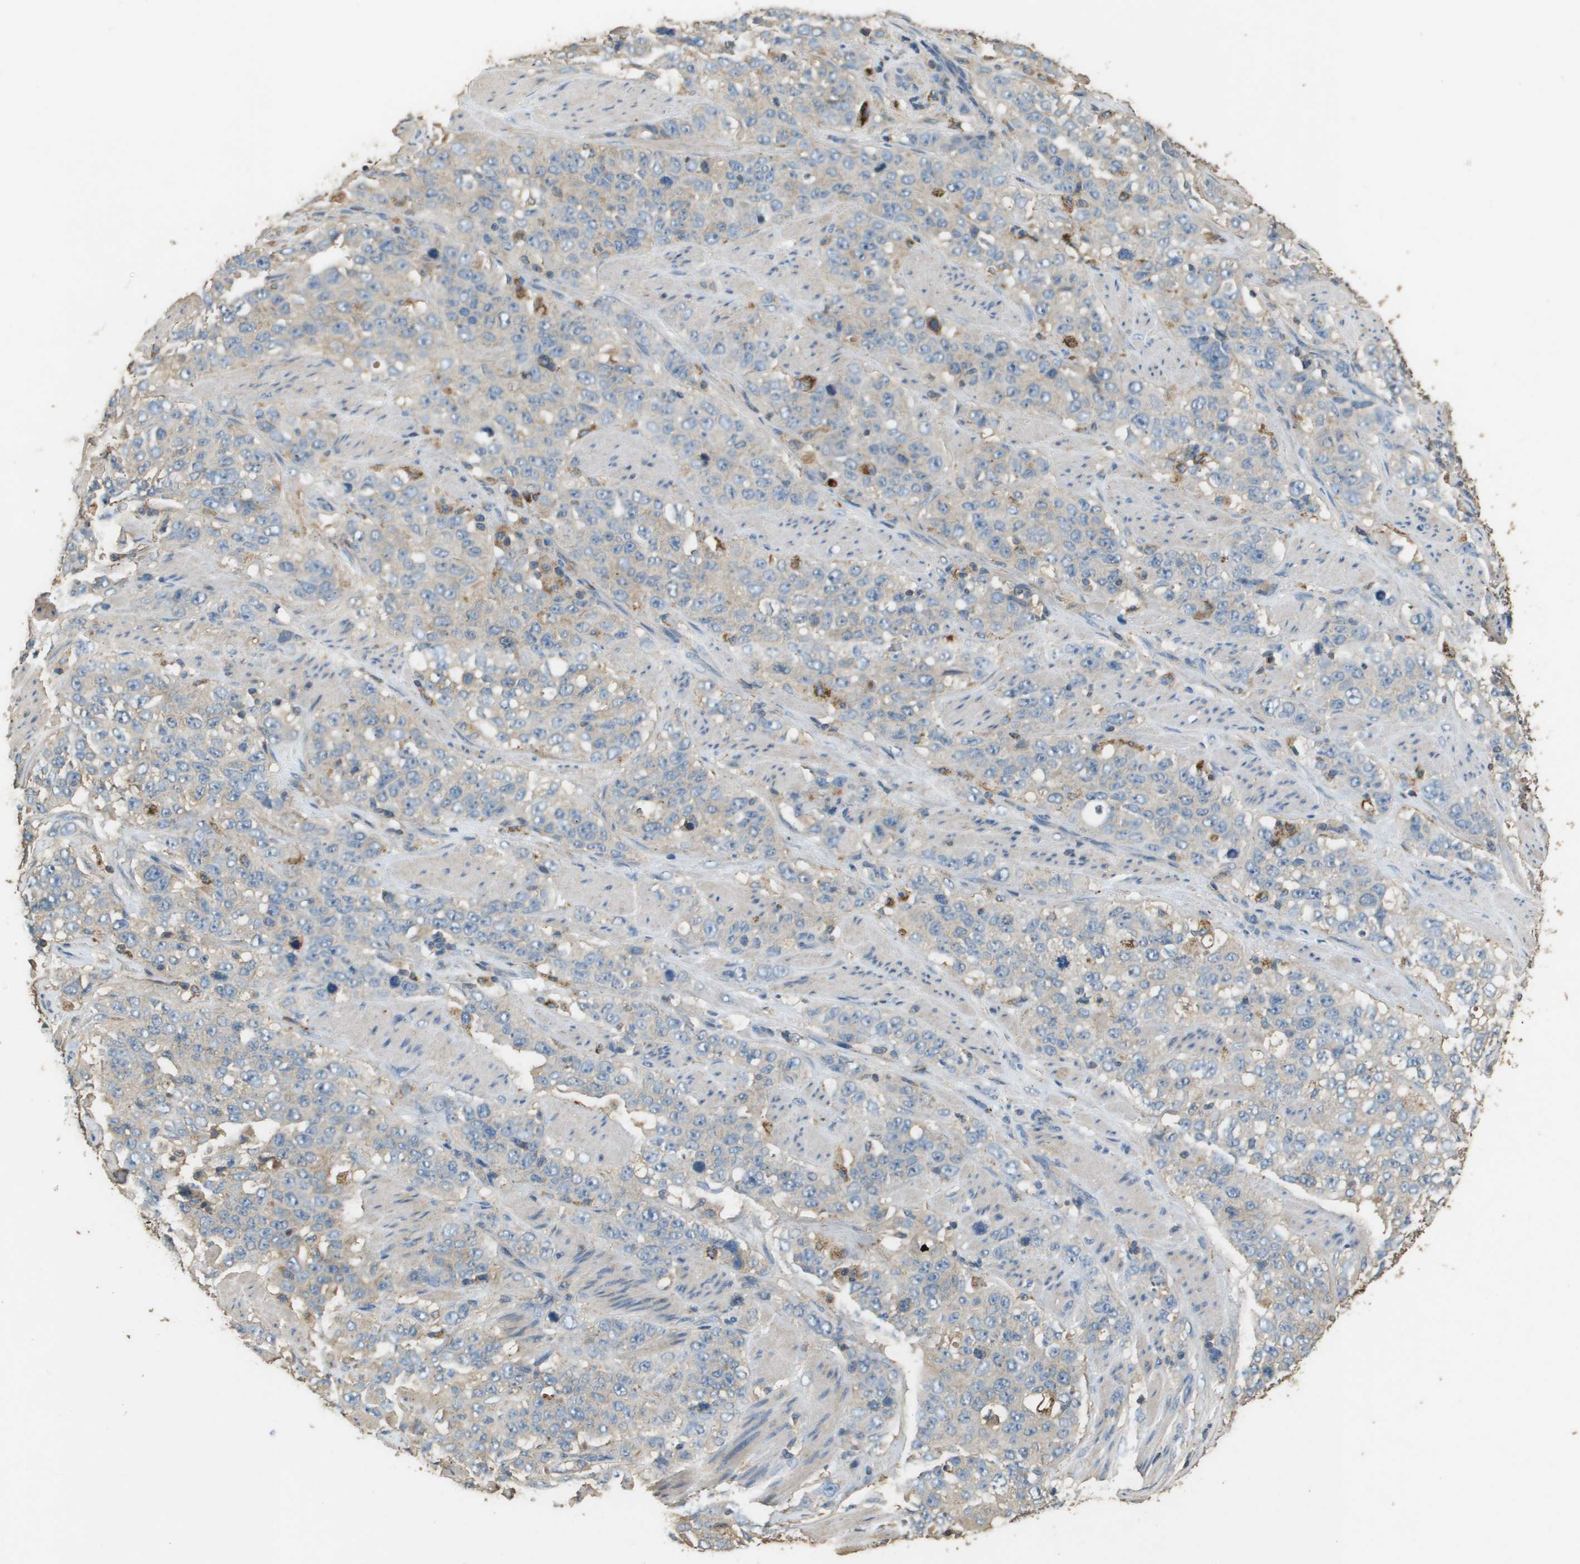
{"staining": {"intensity": "weak", "quantity": "<25%", "location": "cytoplasmic/membranous"}, "tissue": "stomach cancer", "cell_type": "Tumor cells", "image_type": "cancer", "snomed": [{"axis": "morphology", "description": "Adenocarcinoma, NOS"}, {"axis": "topography", "description": "Stomach"}], "caption": "Stomach cancer (adenocarcinoma) was stained to show a protein in brown. There is no significant expression in tumor cells.", "gene": "MS4A7", "patient": {"sex": "male", "age": 48}}